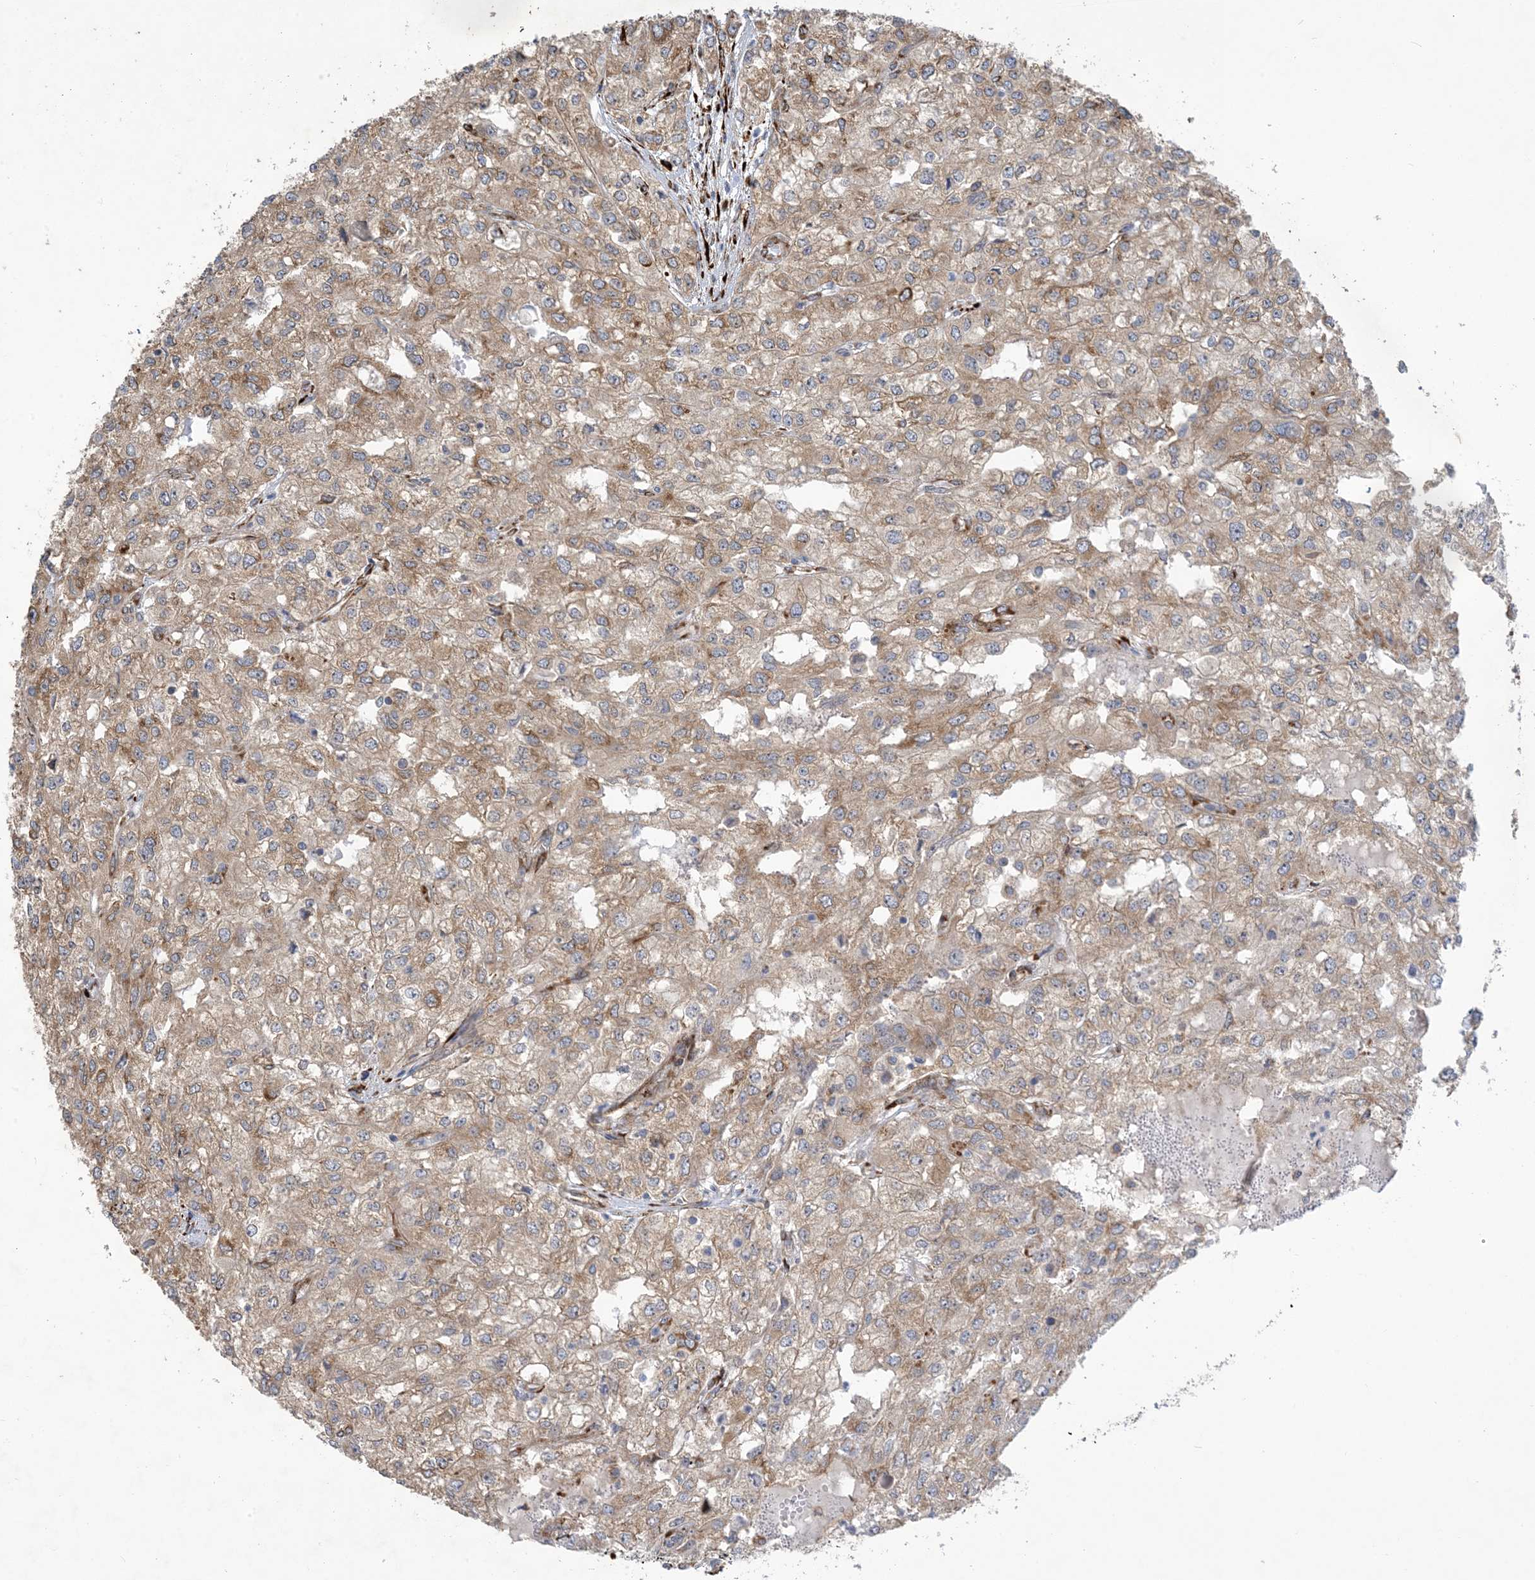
{"staining": {"intensity": "moderate", "quantity": ">75%", "location": "cytoplasmic/membranous"}, "tissue": "renal cancer", "cell_type": "Tumor cells", "image_type": "cancer", "snomed": [{"axis": "morphology", "description": "Adenocarcinoma, NOS"}, {"axis": "topography", "description": "Kidney"}], "caption": "The immunohistochemical stain labels moderate cytoplasmic/membranous staining in tumor cells of adenocarcinoma (renal) tissue.", "gene": "ZBTB45", "patient": {"sex": "female", "age": 54}}